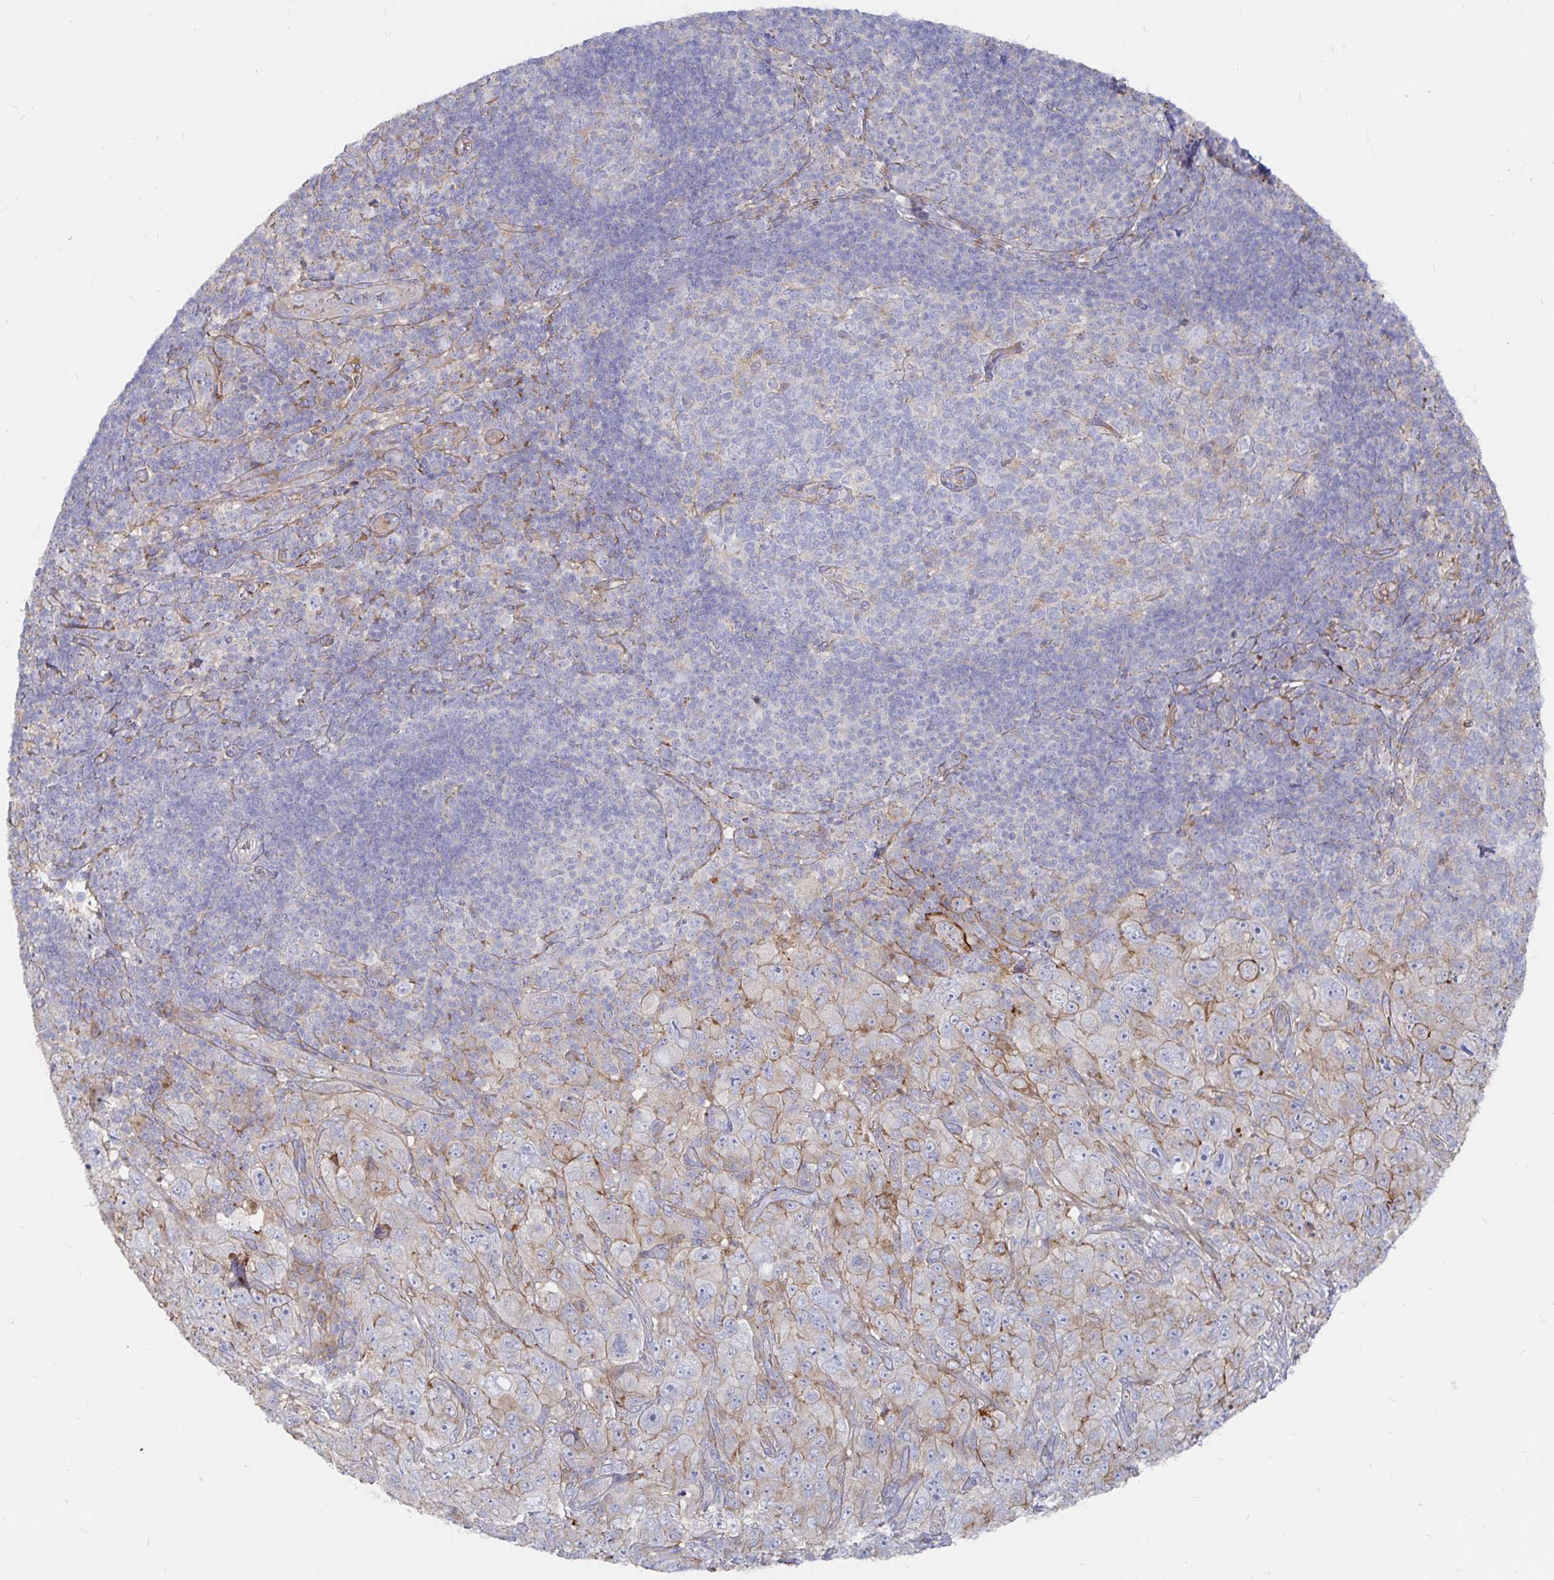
{"staining": {"intensity": "moderate", "quantity": "<25%", "location": "cytoplasmic/membranous"}, "tissue": "pancreatic cancer", "cell_type": "Tumor cells", "image_type": "cancer", "snomed": [{"axis": "morphology", "description": "Adenocarcinoma, NOS"}, {"axis": "topography", "description": "Pancreas"}], "caption": "About <25% of tumor cells in human adenocarcinoma (pancreatic) show moderate cytoplasmic/membranous protein positivity as visualized by brown immunohistochemical staining.", "gene": "KCTD19", "patient": {"sex": "male", "age": 68}}